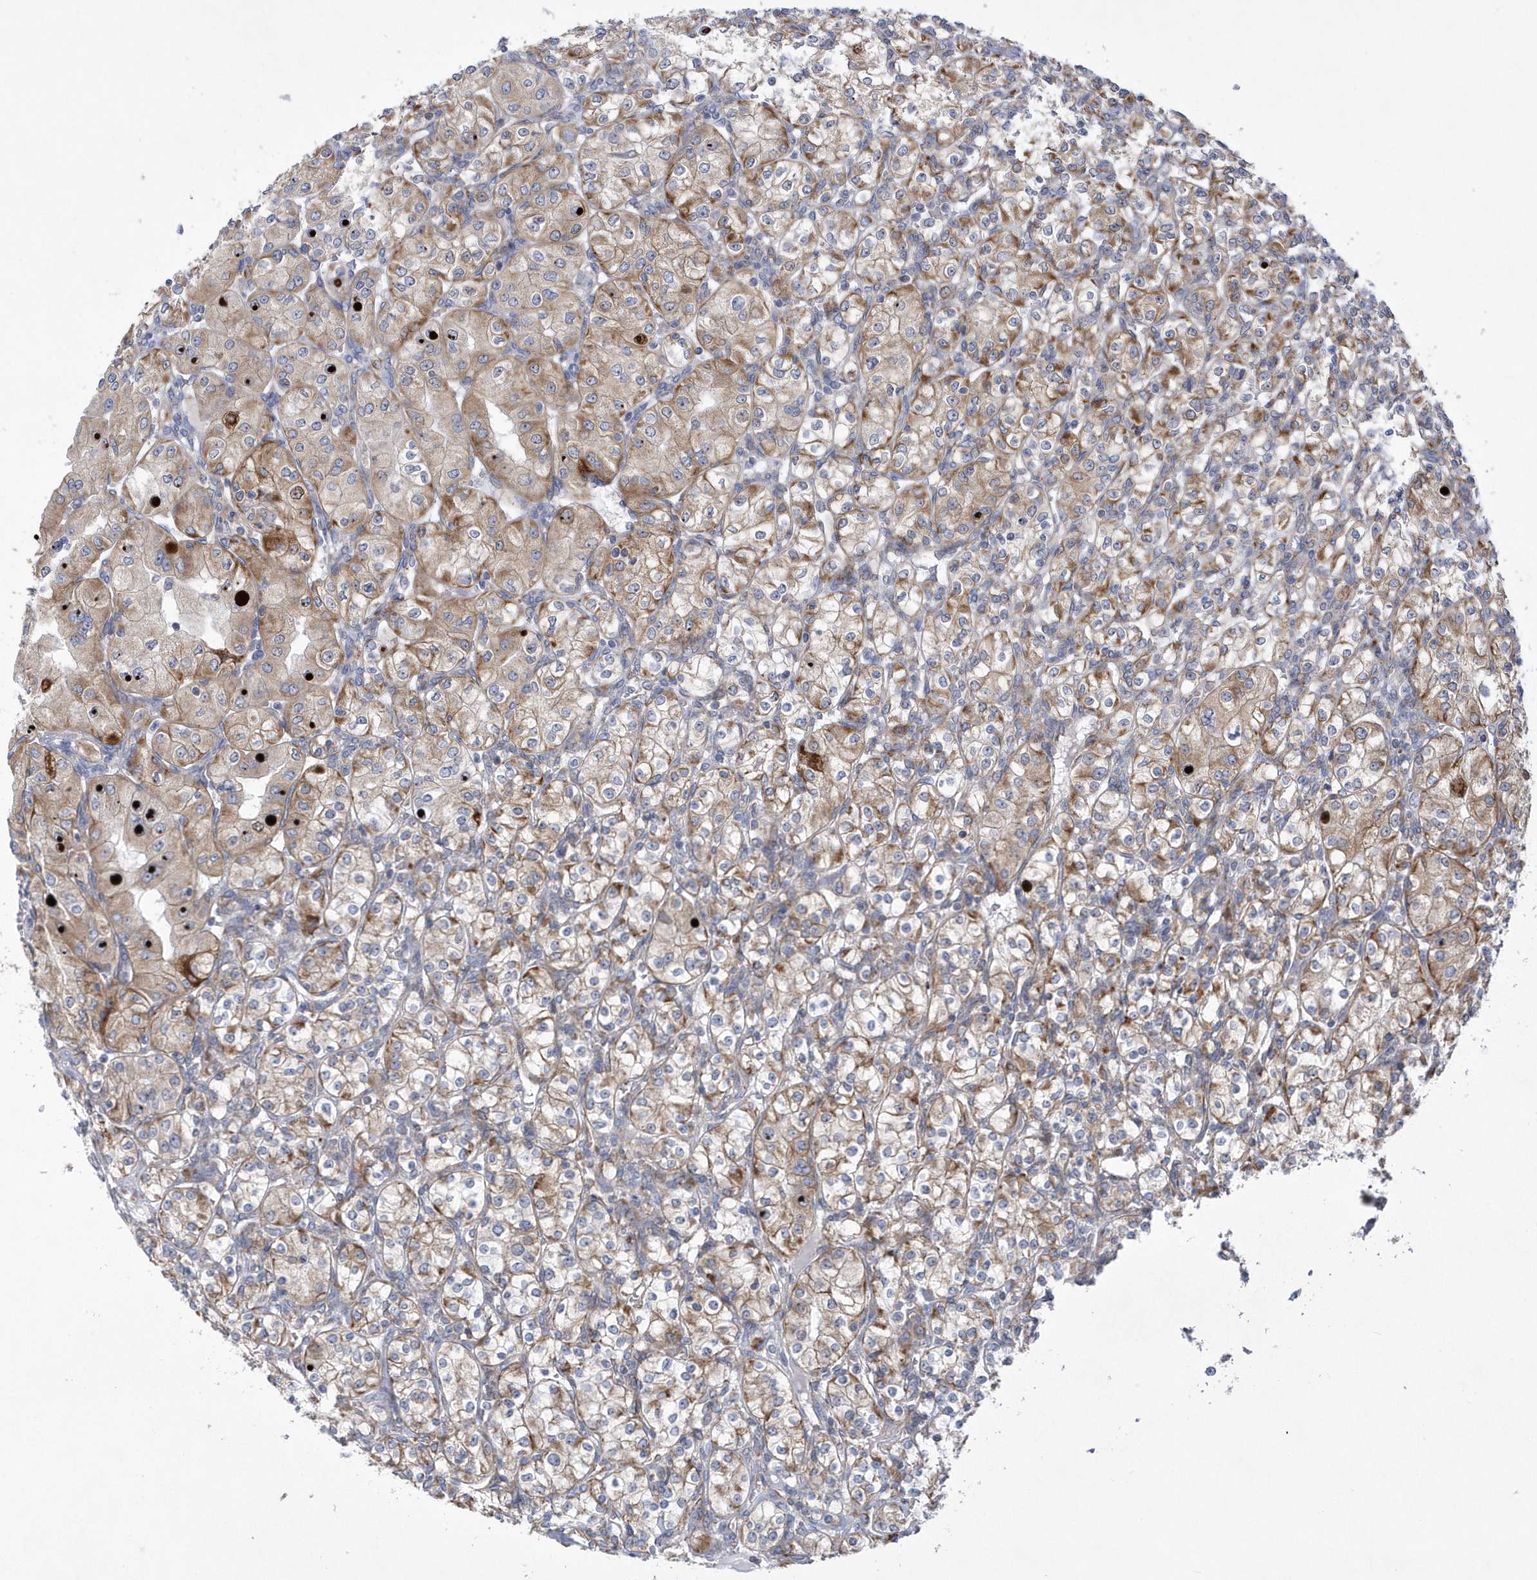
{"staining": {"intensity": "moderate", "quantity": "25%-75%", "location": "cytoplasmic/membranous"}, "tissue": "renal cancer", "cell_type": "Tumor cells", "image_type": "cancer", "snomed": [{"axis": "morphology", "description": "Adenocarcinoma, NOS"}, {"axis": "topography", "description": "Kidney"}], "caption": "This micrograph shows renal cancer stained with immunohistochemistry (IHC) to label a protein in brown. The cytoplasmic/membranous of tumor cells show moderate positivity for the protein. Nuclei are counter-stained blue.", "gene": "MED31", "patient": {"sex": "male", "age": 77}}